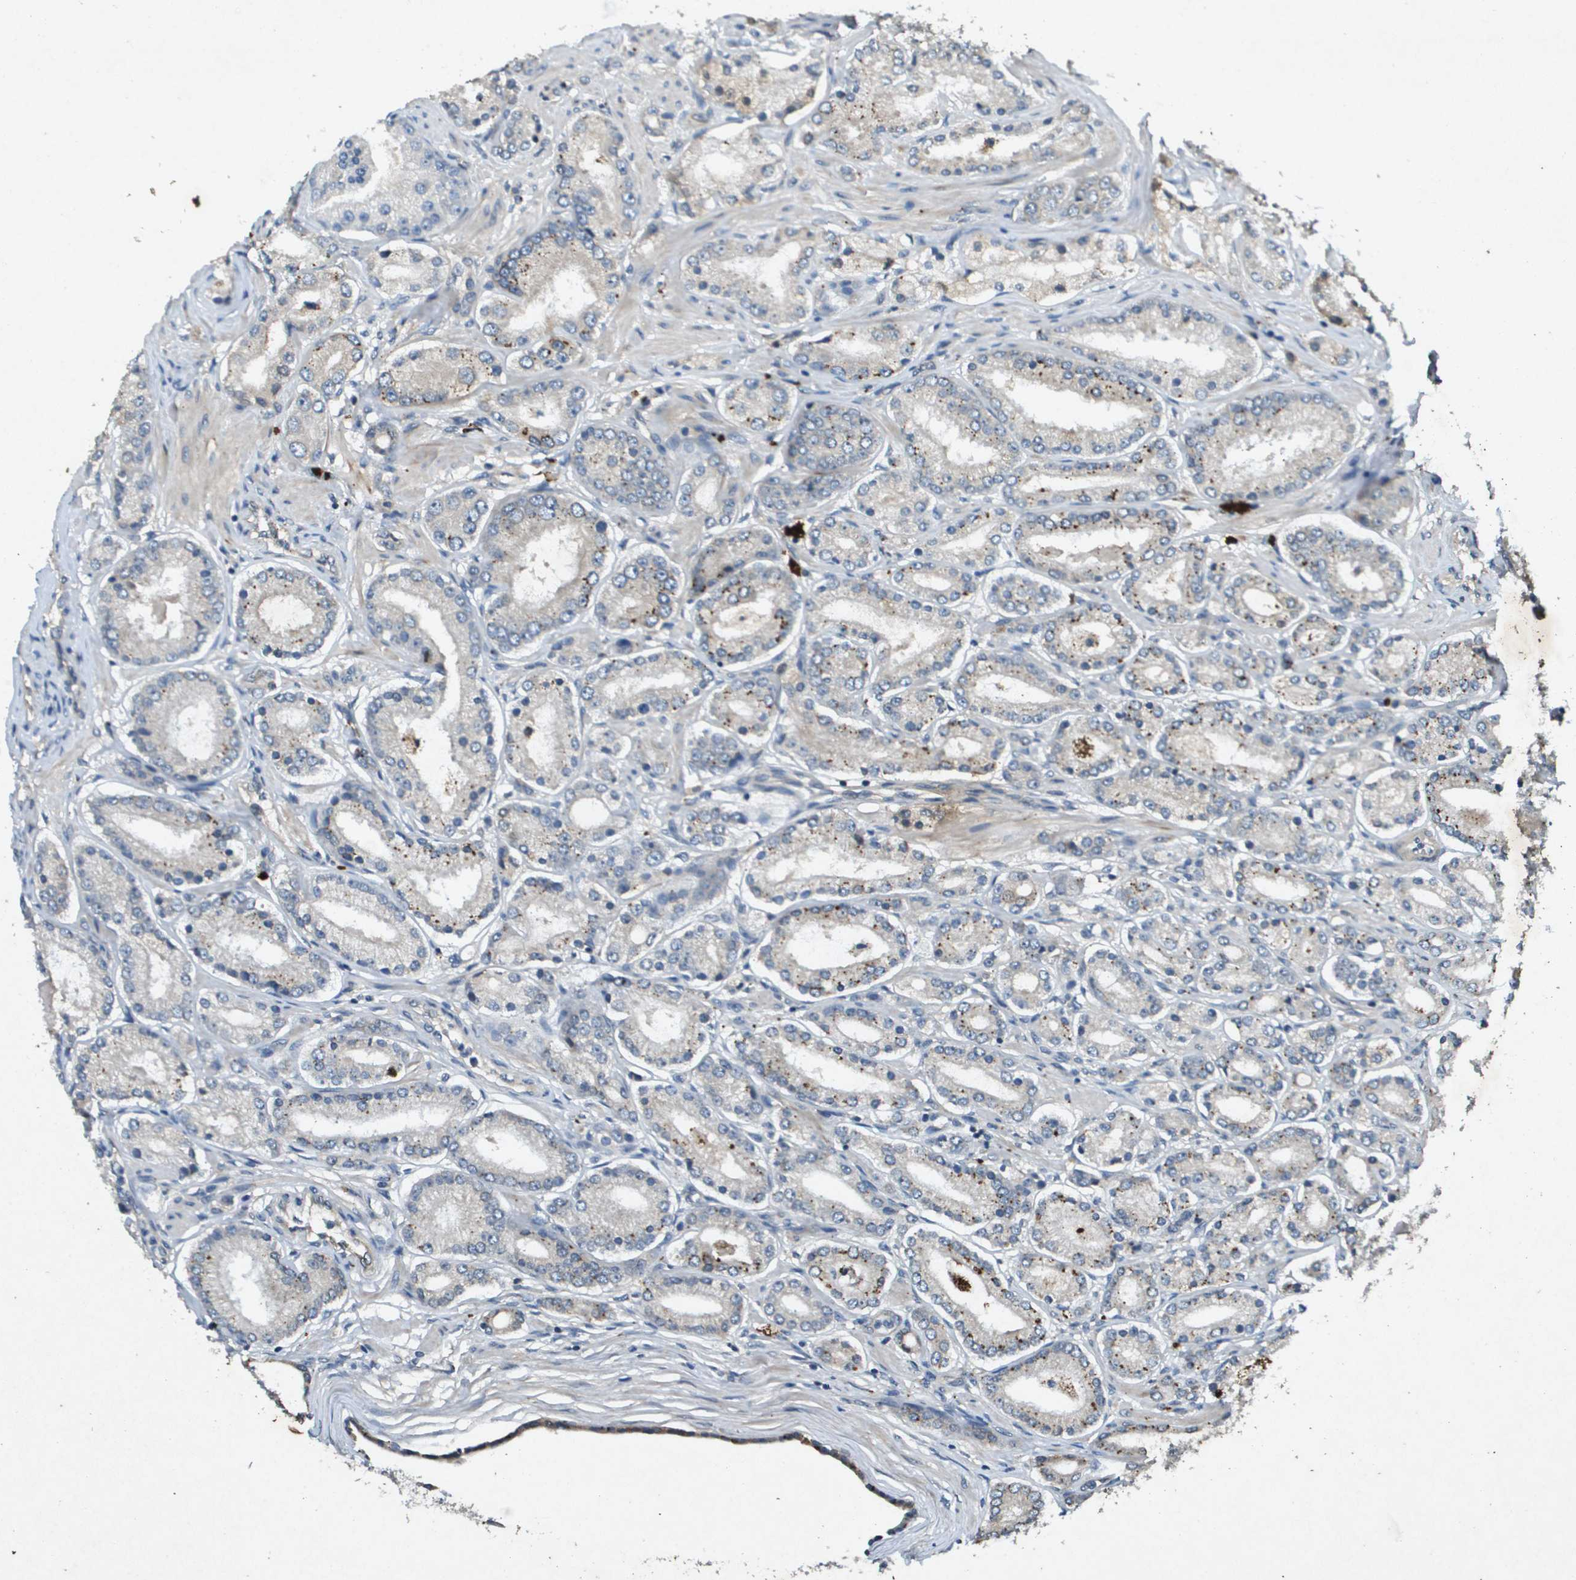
{"staining": {"intensity": "weak", "quantity": "<25%", "location": "cytoplasmic/membranous"}, "tissue": "prostate cancer", "cell_type": "Tumor cells", "image_type": "cancer", "snomed": [{"axis": "morphology", "description": "Adenocarcinoma, Low grade"}, {"axis": "topography", "description": "Prostate"}], "caption": "Immunohistochemistry photomicrograph of neoplastic tissue: human prostate cancer stained with DAB (3,3'-diaminobenzidine) reveals no significant protein staining in tumor cells.", "gene": "PGAP3", "patient": {"sex": "male", "age": 63}}